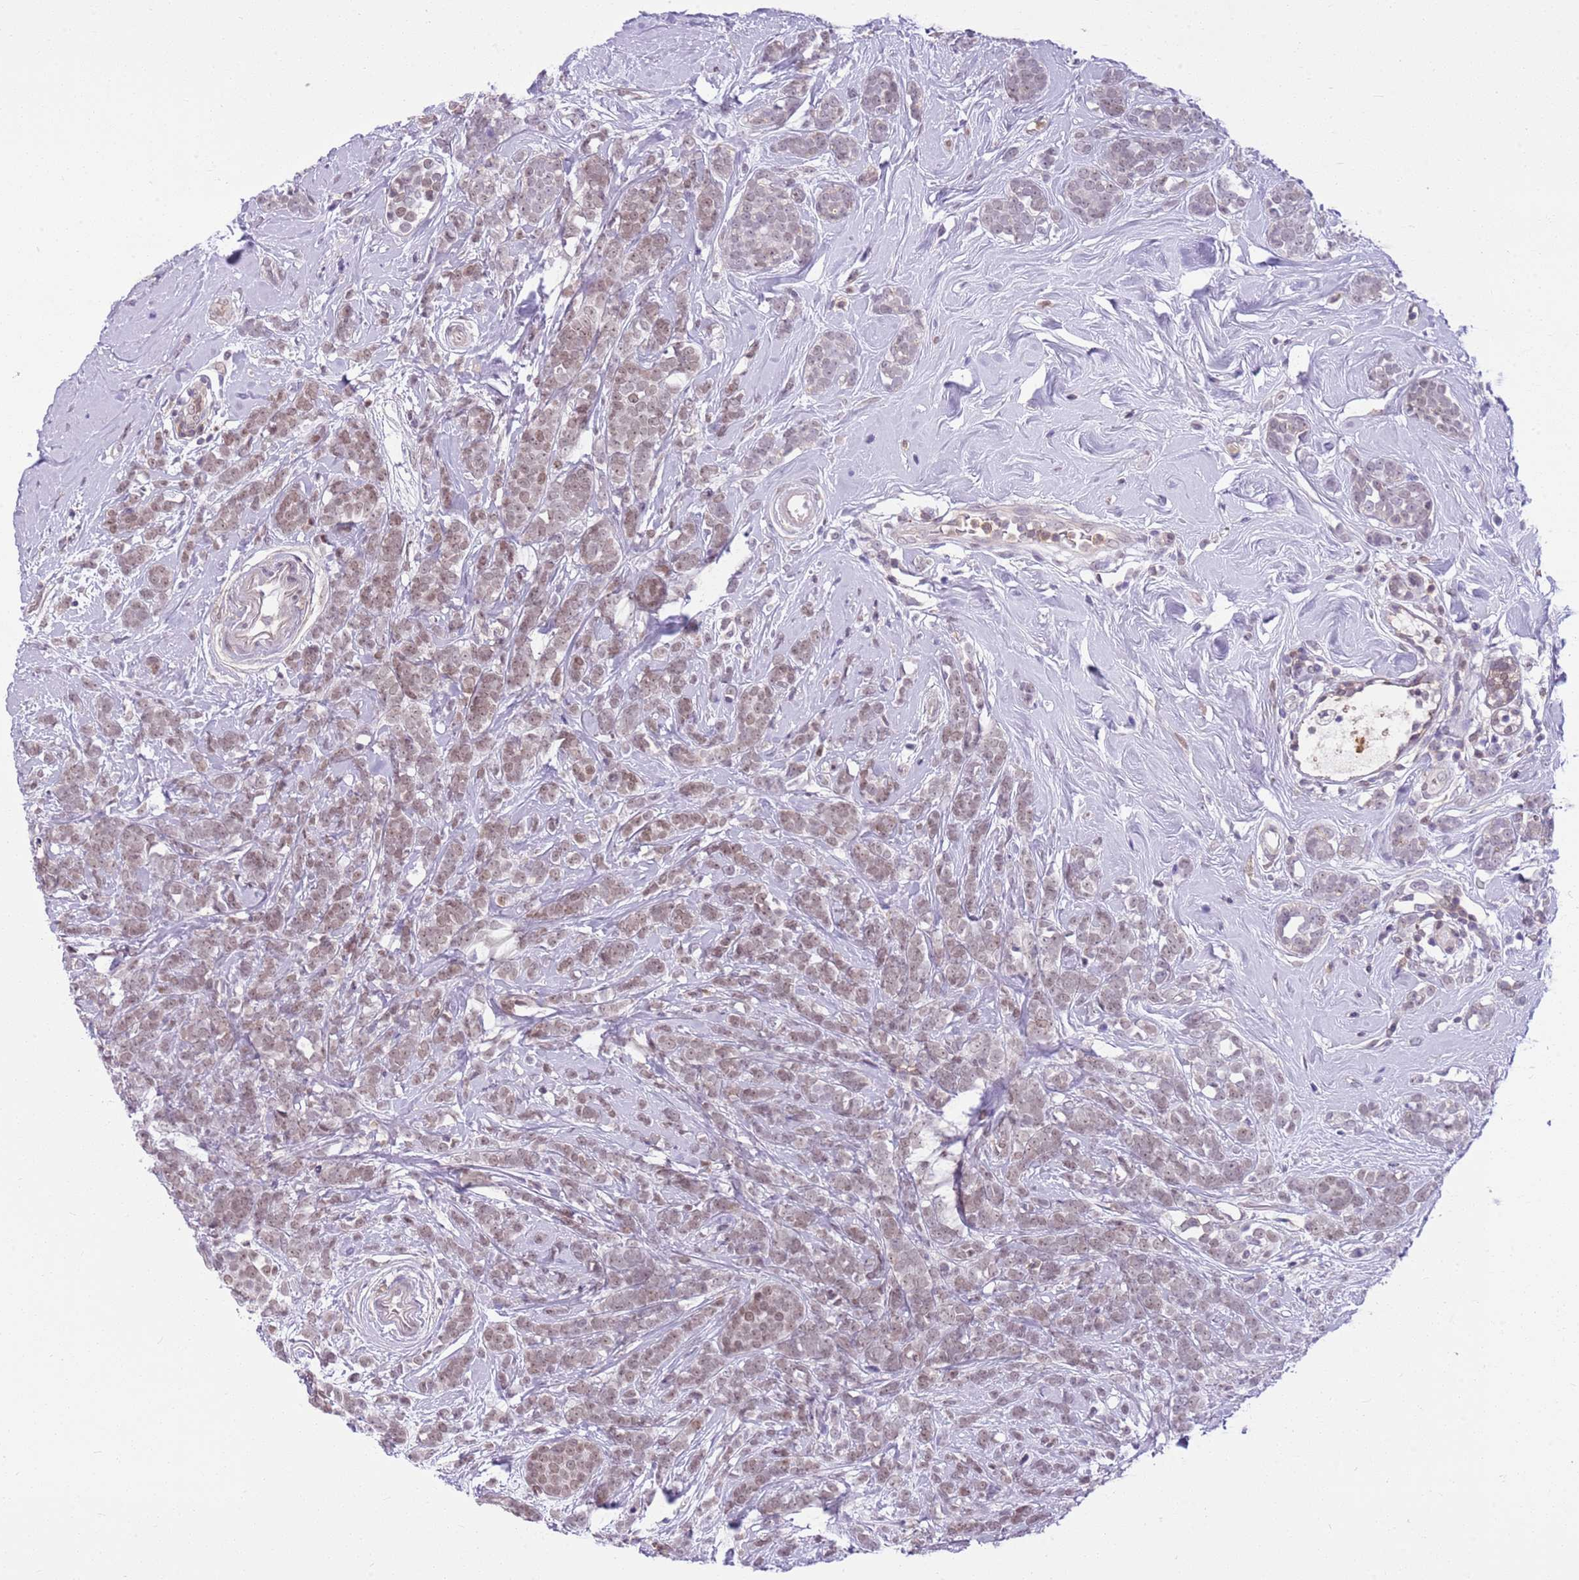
{"staining": {"intensity": "weak", "quantity": ">75%", "location": "nuclear"}, "tissue": "breast cancer", "cell_type": "Tumor cells", "image_type": "cancer", "snomed": [{"axis": "morphology", "description": "Lobular carcinoma"}, {"axis": "topography", "description": "Breast"}], "caption": "The histopathology image shows staining of breast cancer, revealing weak nuclear protein positivity (brown color) within tumor cells.", "gene": "DHX32", "patient": {"sex": "female", "age": 58}}